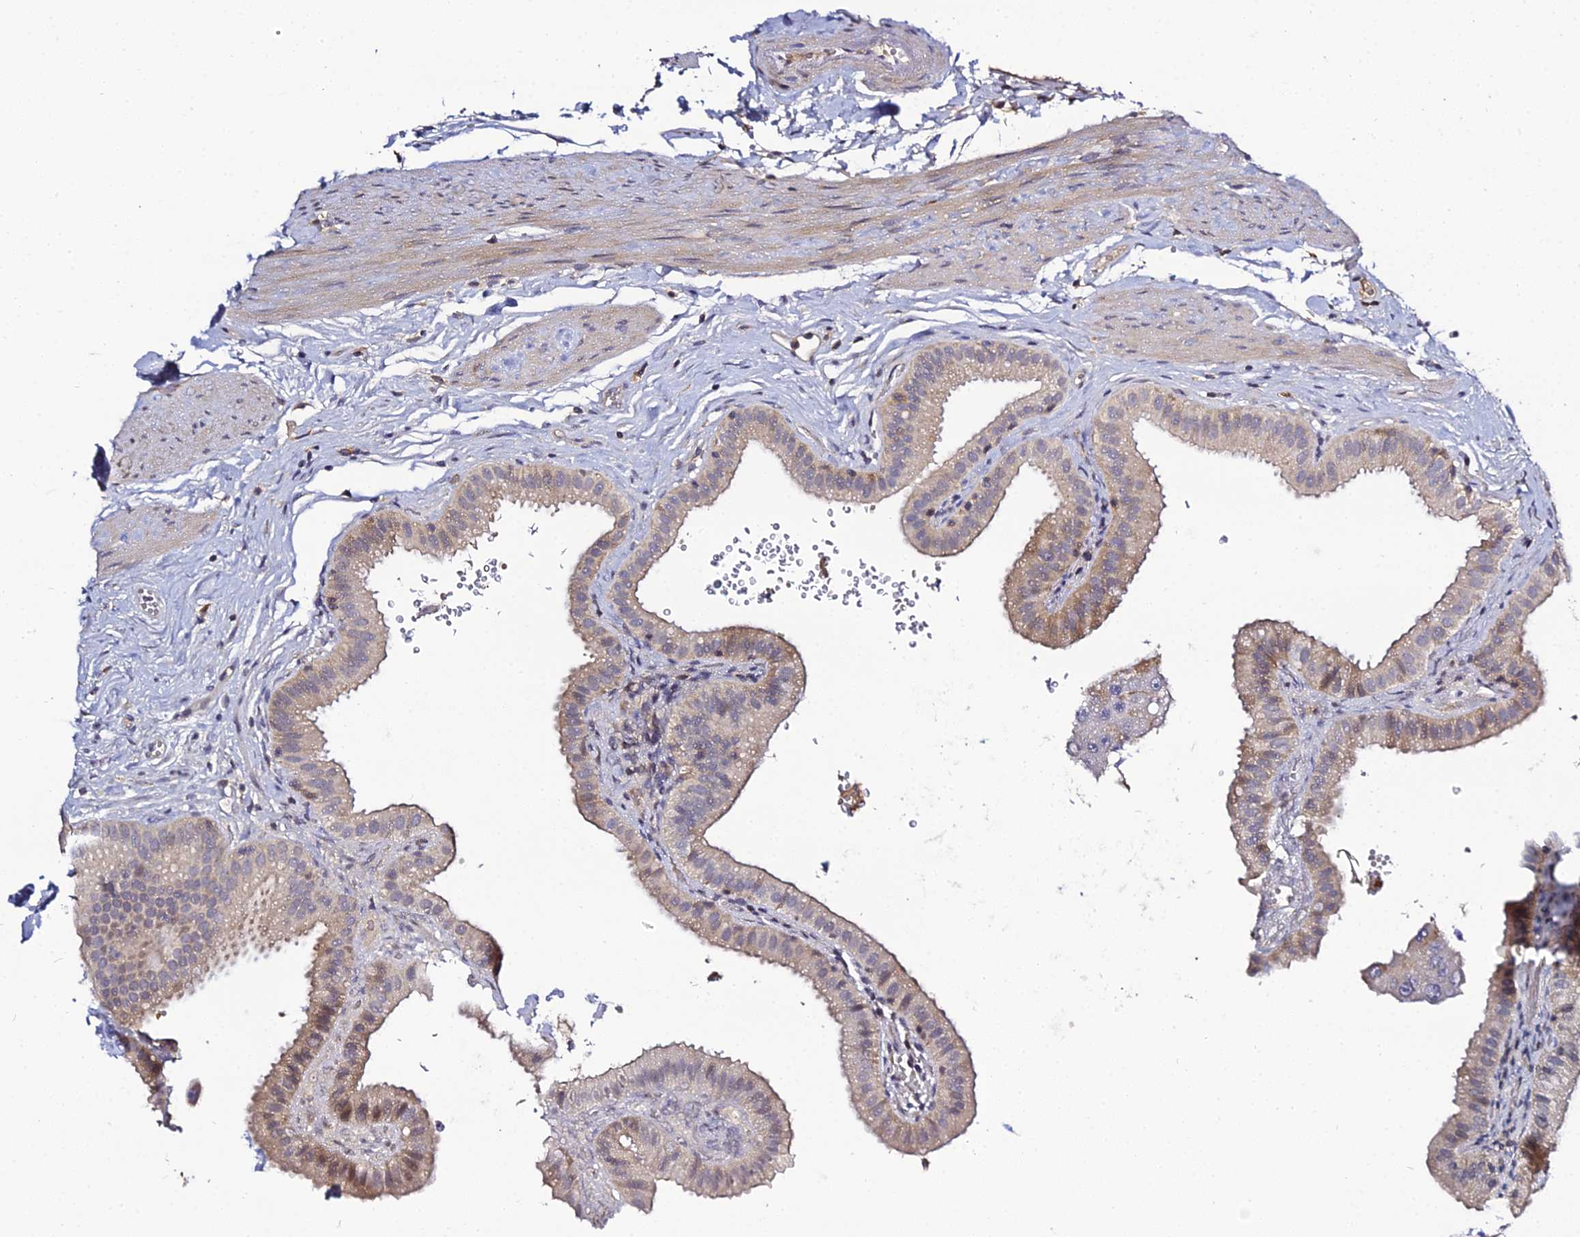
{"staining": {"intensity": "weak", "quantity": "25%-75%", "location": "cytoplasmic/membranous"}, "tissue": "gallbladder", "cell_type": "Glandular cells", "image_type": "normal", "snomed": [{"axis": "morphology", "description": "Normal tissue, NOS"}, {"axis": "topography", "description": "Gallbladder"}], "caption": "Gallbladder stained with immunohistochemistry (IHC) displays weak cytoplasmic/membranous expression in approximately 25%-75% of glandular cells.", "gene": "IL4I1", "patient": {"sex": "female", "age": 61}}